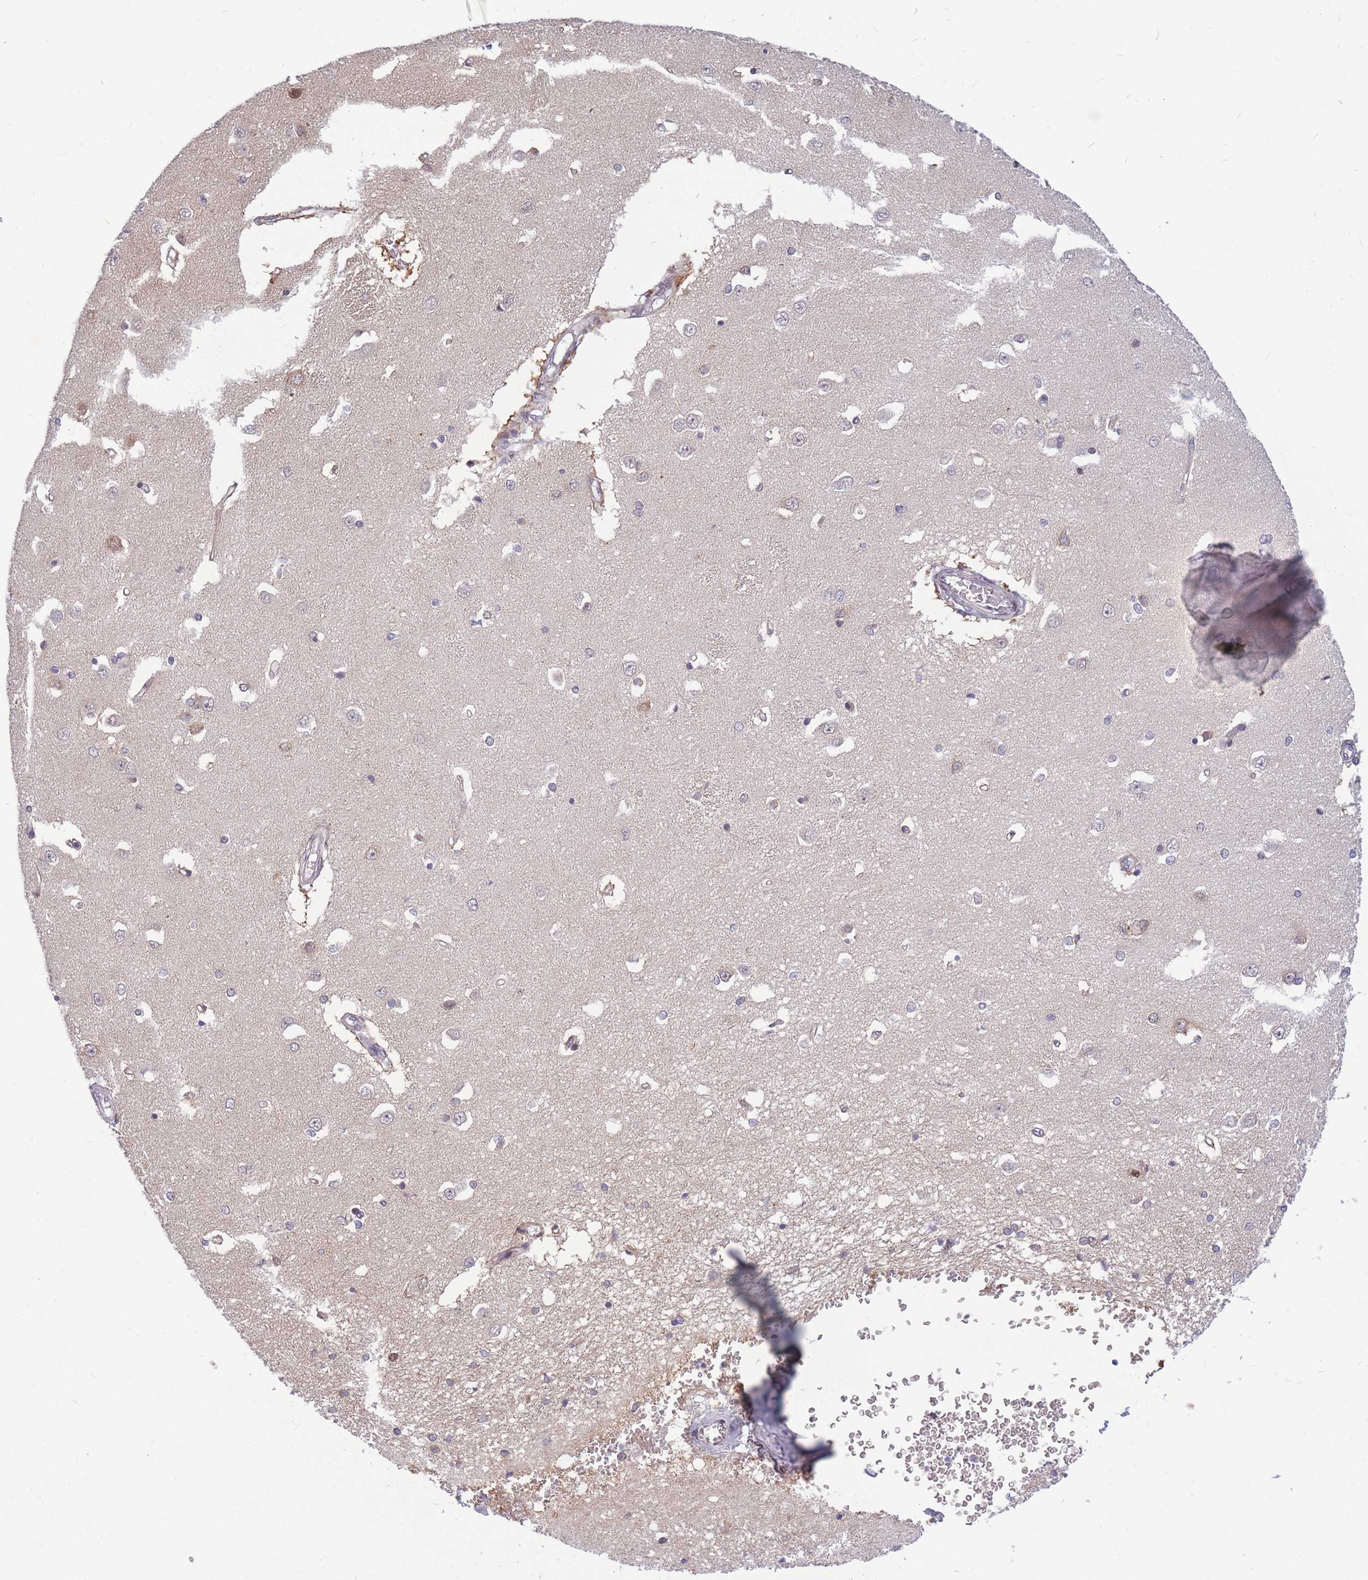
{"staining": {"intensity": "weak", "quantity": "25%-75%", "location": "cytoplasmic/membranous"}, "tissue": "caudate", "cell_type": "Glial cells", "image_type": "normal", "snomed": [{"axis": "morphology", "description": "Normal tissue, NOS"}, {"axis": "topography", "description": "Lateral ventricle wall"}], "caption": "A photomicrograph of caudate stained for a protein exhibits weak cytoplasmic/membranous brown staining in glial cells.", "gene": "CRACD", "patient": {"sex": "male", "age": 37}}